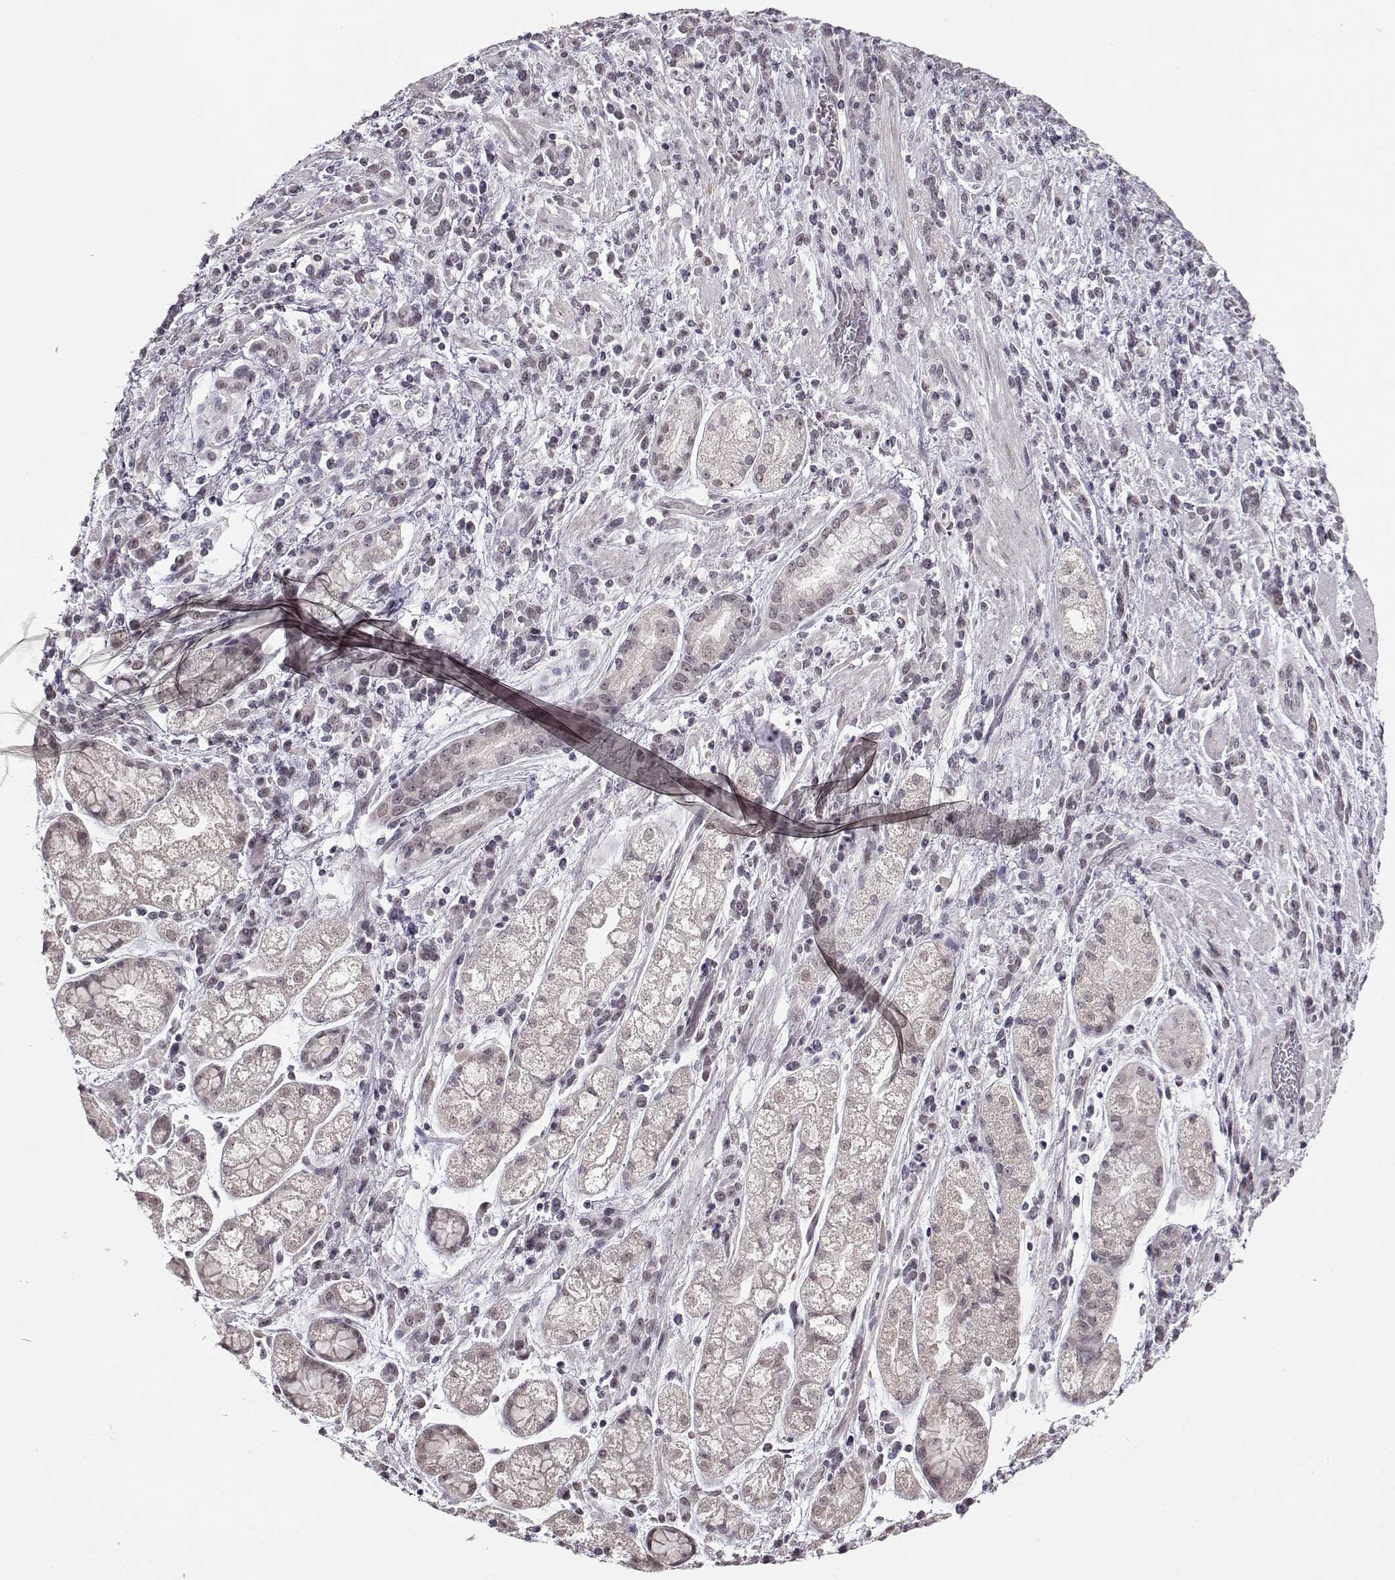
{"staining": {"intensity": "weak", "quantity": "<25%", "location": "nuclear"}, "tissue": "stomach cancer", "cell_type": "Tumor cells", "image_type": "cancer", "snomed": [{"axis": "morphology", "description": "Adenocarcinoma, NOS"}, {"axis": "topography", "description": "Stomach"}], "caption": "The immunohistochemistry photomicrograph has no significant staining in tumor cells of stomach cancer (adenocarcinoma) tissue.", "gene": "PCP4", "patient": {"sex": "female", "age": 57}}